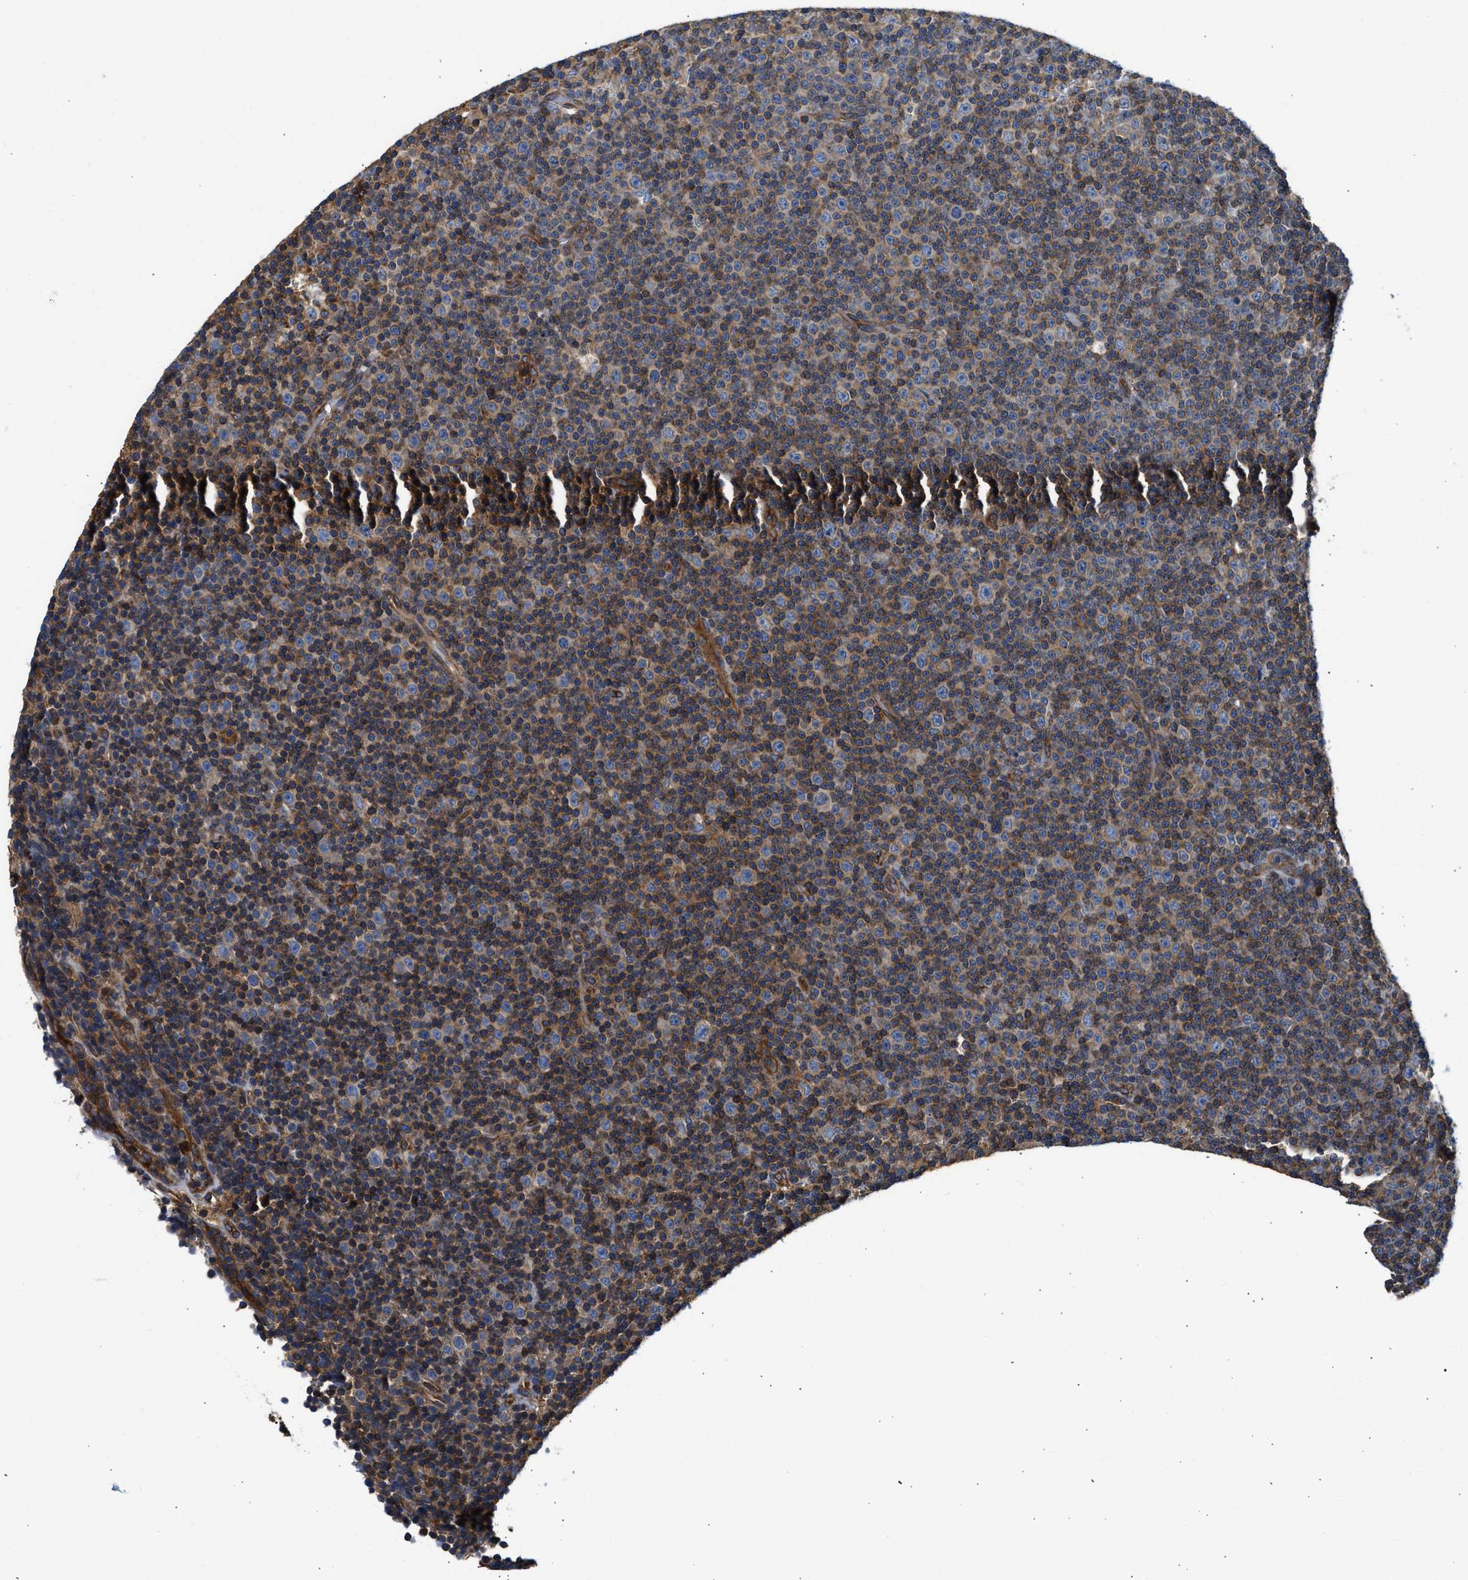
{"staining": {"intensity": "weak", "quantity": "25%-75%", "location": "cytoplasmic/membranous"}, "tissue": "lymphoma", "cell_type": "Tumor cells", "image_type": "cancer", "snomed": [{"axis": "morphology", "description": "Malignant lymphoma, non-Hodgkin's type, Low grade"}, {"axis": "topography", "description": "Lymph node"}], "caption": "Immunohistochemical staining of lymphoma displays weak cytoplasmic/membranous protein expression in about 25%-75% of tumor cells.", "gene": "SAMD9L", "patient": {"sex": "female", "age": 67}}